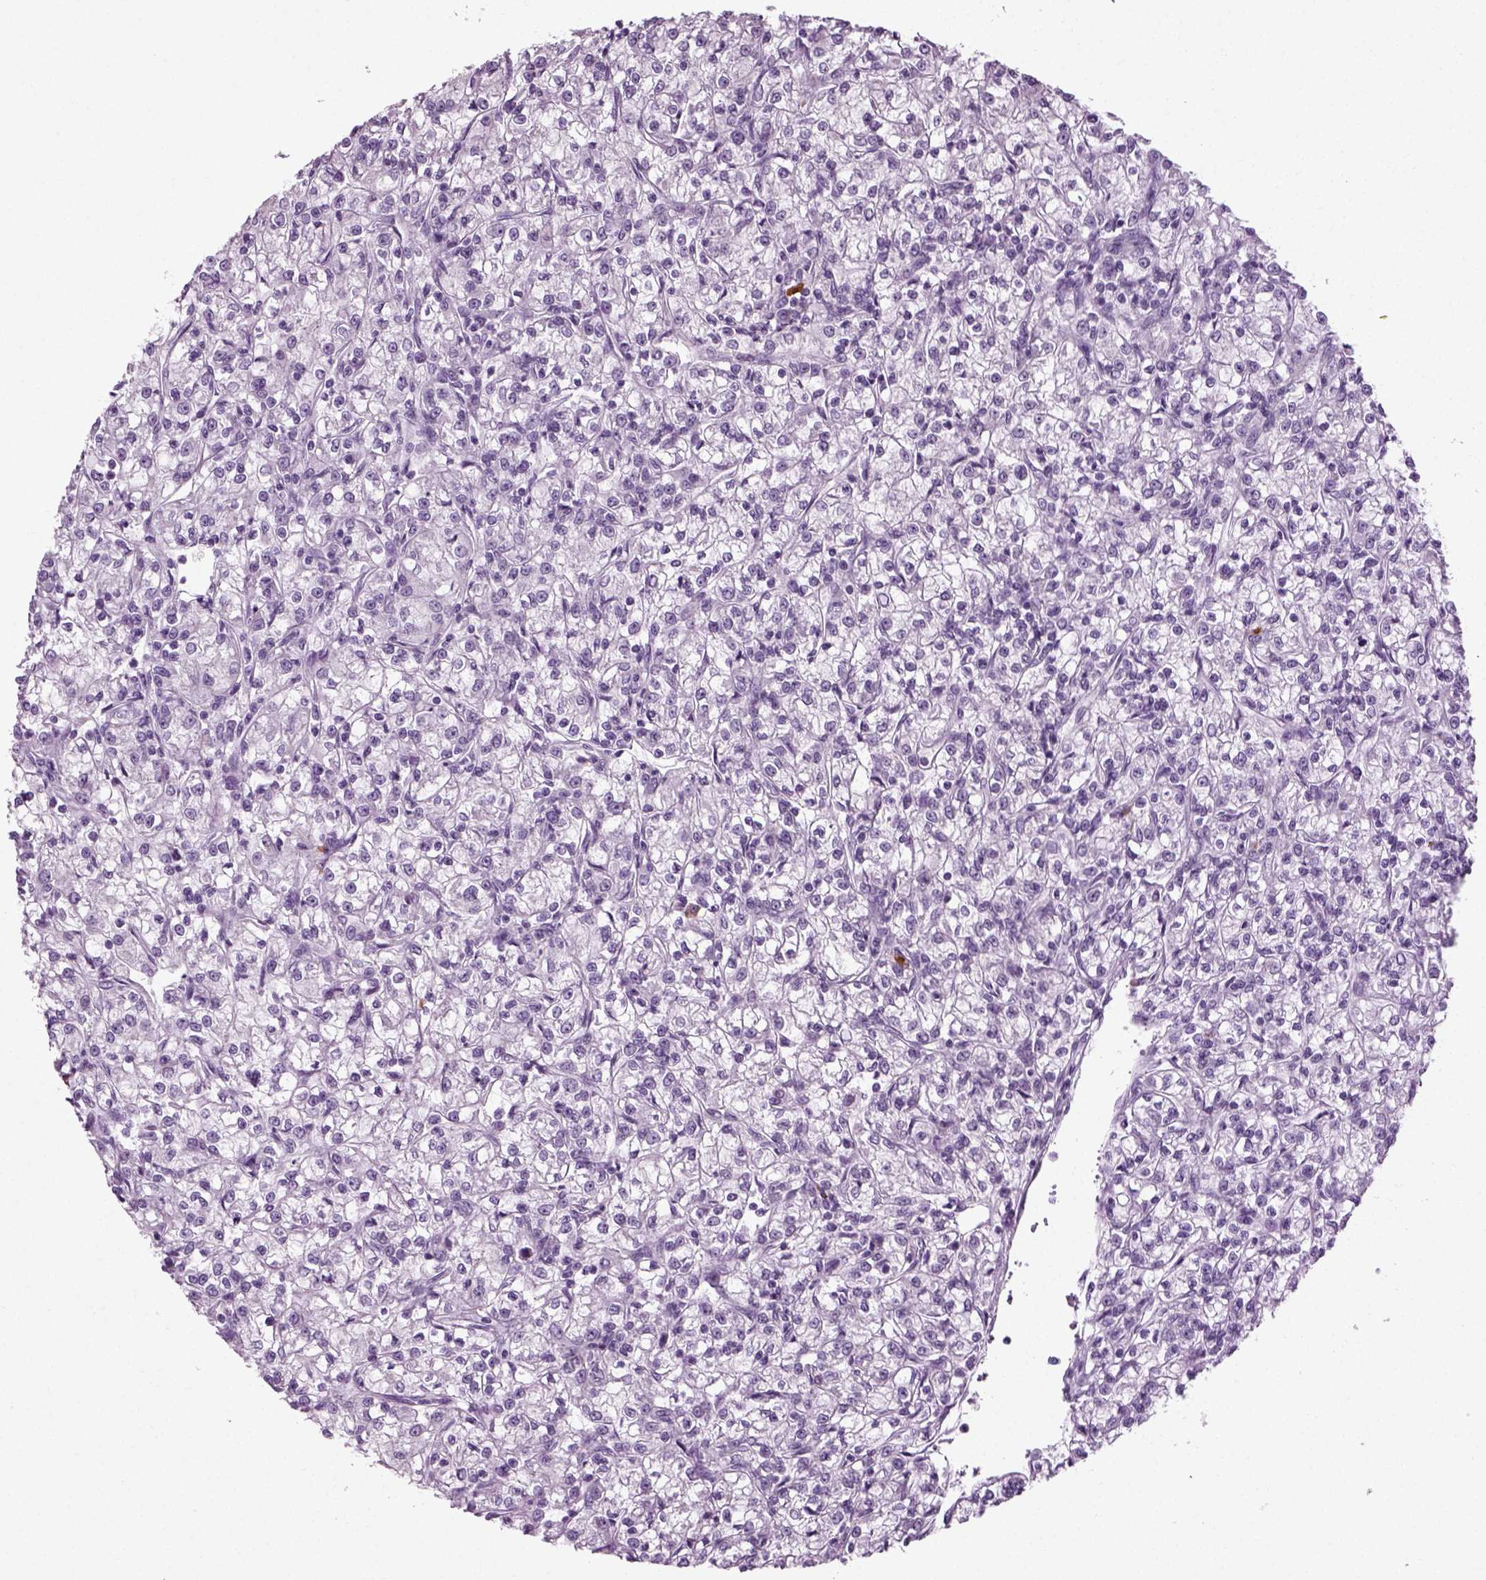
{"staining": {"intensity": "negative", "quantity": "none", "location": "none"}, "tissue": "renal cancer", "cell_type": "Tumor cells", "image_type": "cancer", "snomed": [{"axis": "morphology", "description": "Adenocarcinoma, NOS"}, {"axis": "topography", "description": "Kidney"}], "caption": "High power microscopy photomicrograph of an immunohistochemistry micrograph of renal cancer, revealing no significant positivity in tumor cells. (DAB (3,3'-diaminobenzidine) immunohistochemistry (IHC) visualized using brightfield microscopy, high magnification).", "gene": "PRLH", "patient": {"sex": "female", "age": 59}}